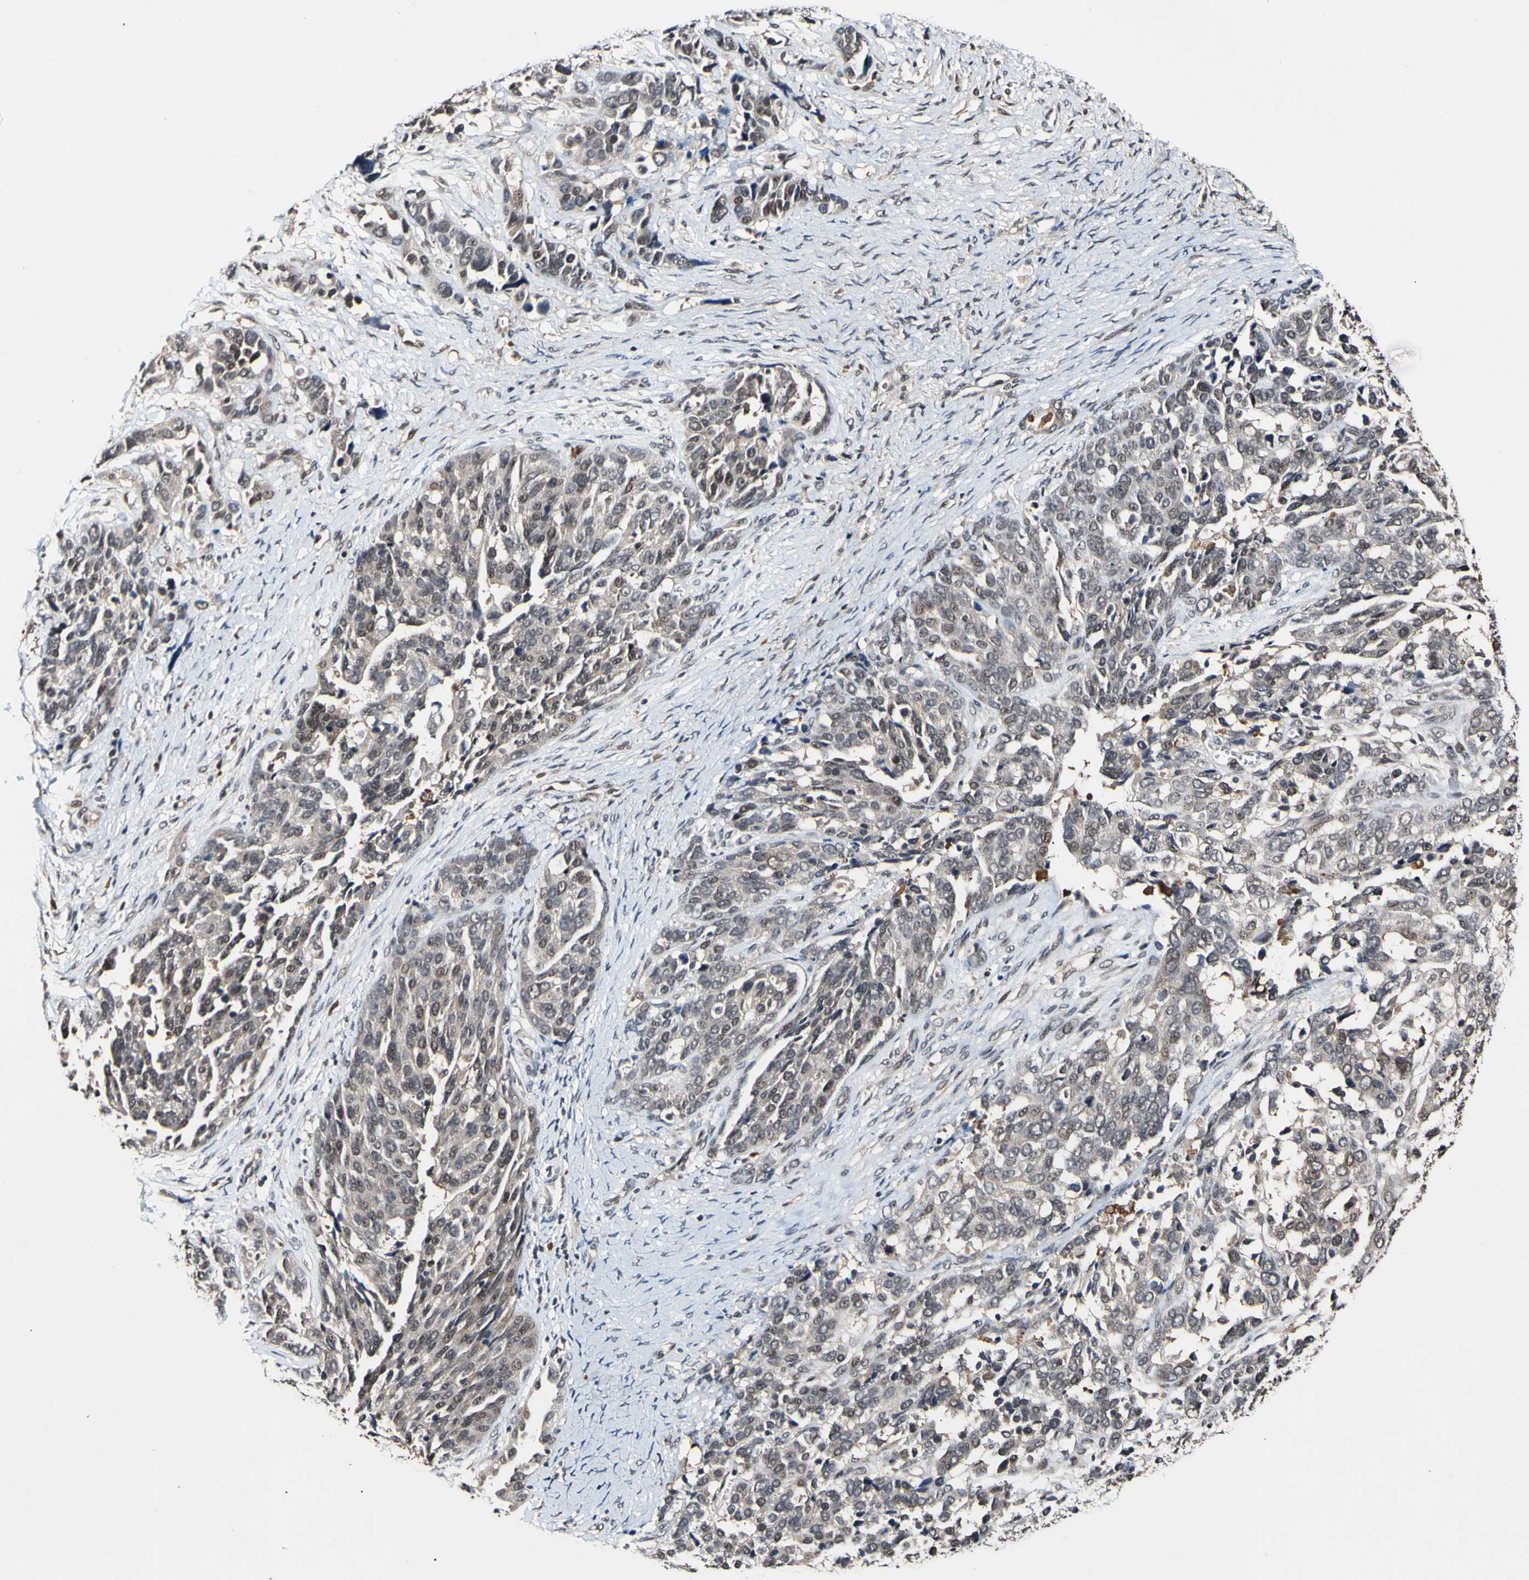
{"staining": {"intensity": "weak", "quantity": ">75%", "location": "cytoplasmic/membranous,nuclear"}, "tissue": "ovarian cancer", "cell_type": "Tumor cells", "image_type": "cancer", "snomed": [{"axis": "morphology", "description": "Cystadenocarcinoma, serous, NOS"}, {"axis": "topography", "description": "Ovary"}], "caption": "Immunohistochemical staining of human ovarian serous cystadenocarcinoma shows weak cytoplasmic/membranous and nuclear protein staining in approximately >75% of tumor cells.", "gene": "PSMD10", "patient": {"sex": "female", "age": 44}}